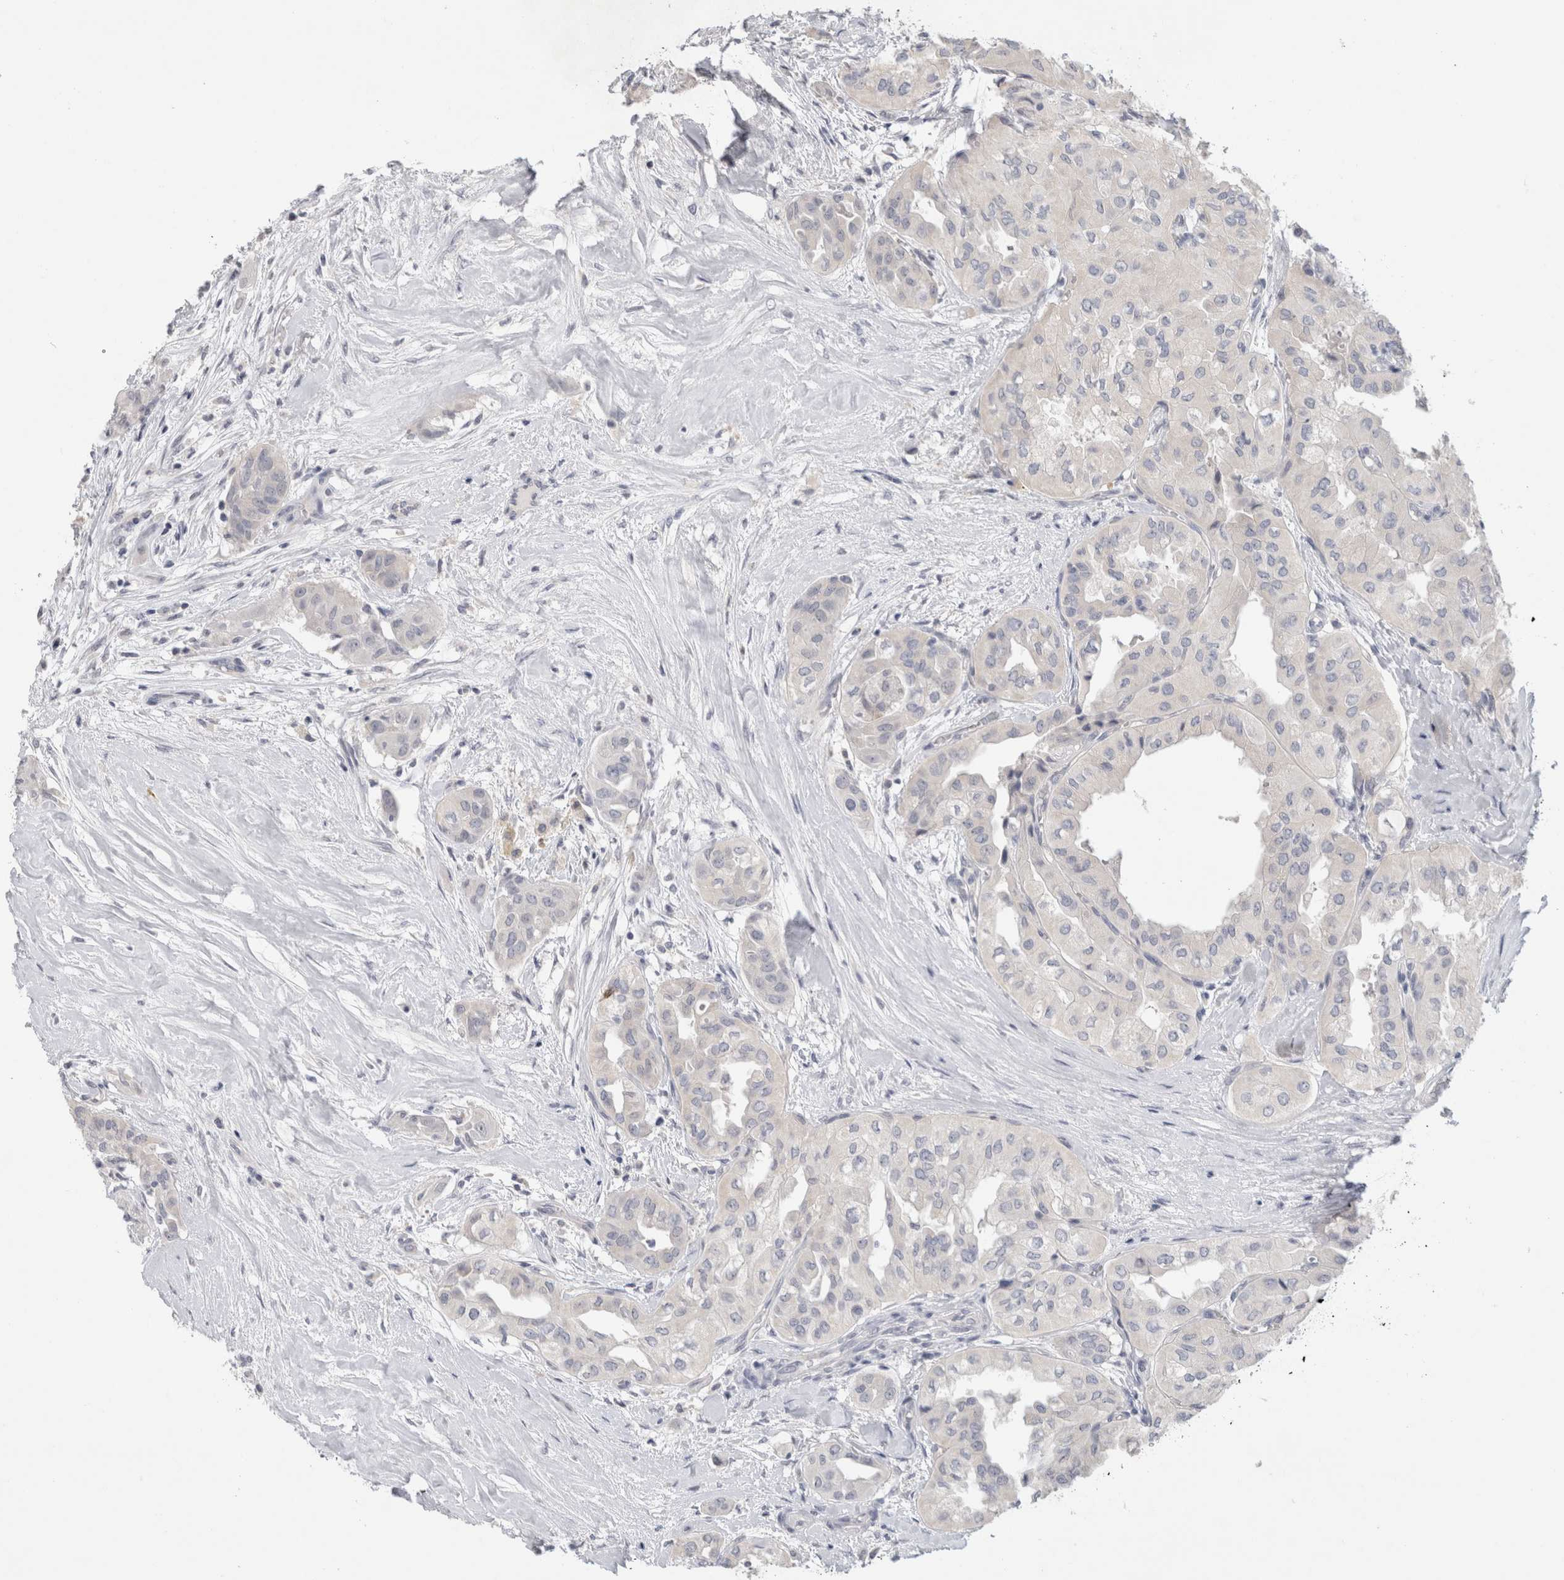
{"staining": {"intensity": "negative", "quantity": "none", "location": "none"}, "tissue": "thyroid cancer", "cell_type": "Tumor cells", "image_type": "cancer", "snomed": [{"axis": "morphology", "description": "Papillary adenocarcinoma, NOS"}, {"axis": "topography", "description": "Thyroid gland"}], "caption": "DAB (3,3'-diaminobenzidine) immunohistochemical staining of human thyroid cancer (papillary adenocarcinoma) demonstrates no significant expression in tumor cells.", "gene": "TONSL", "patient": {"sex": "female", "age": 59}}